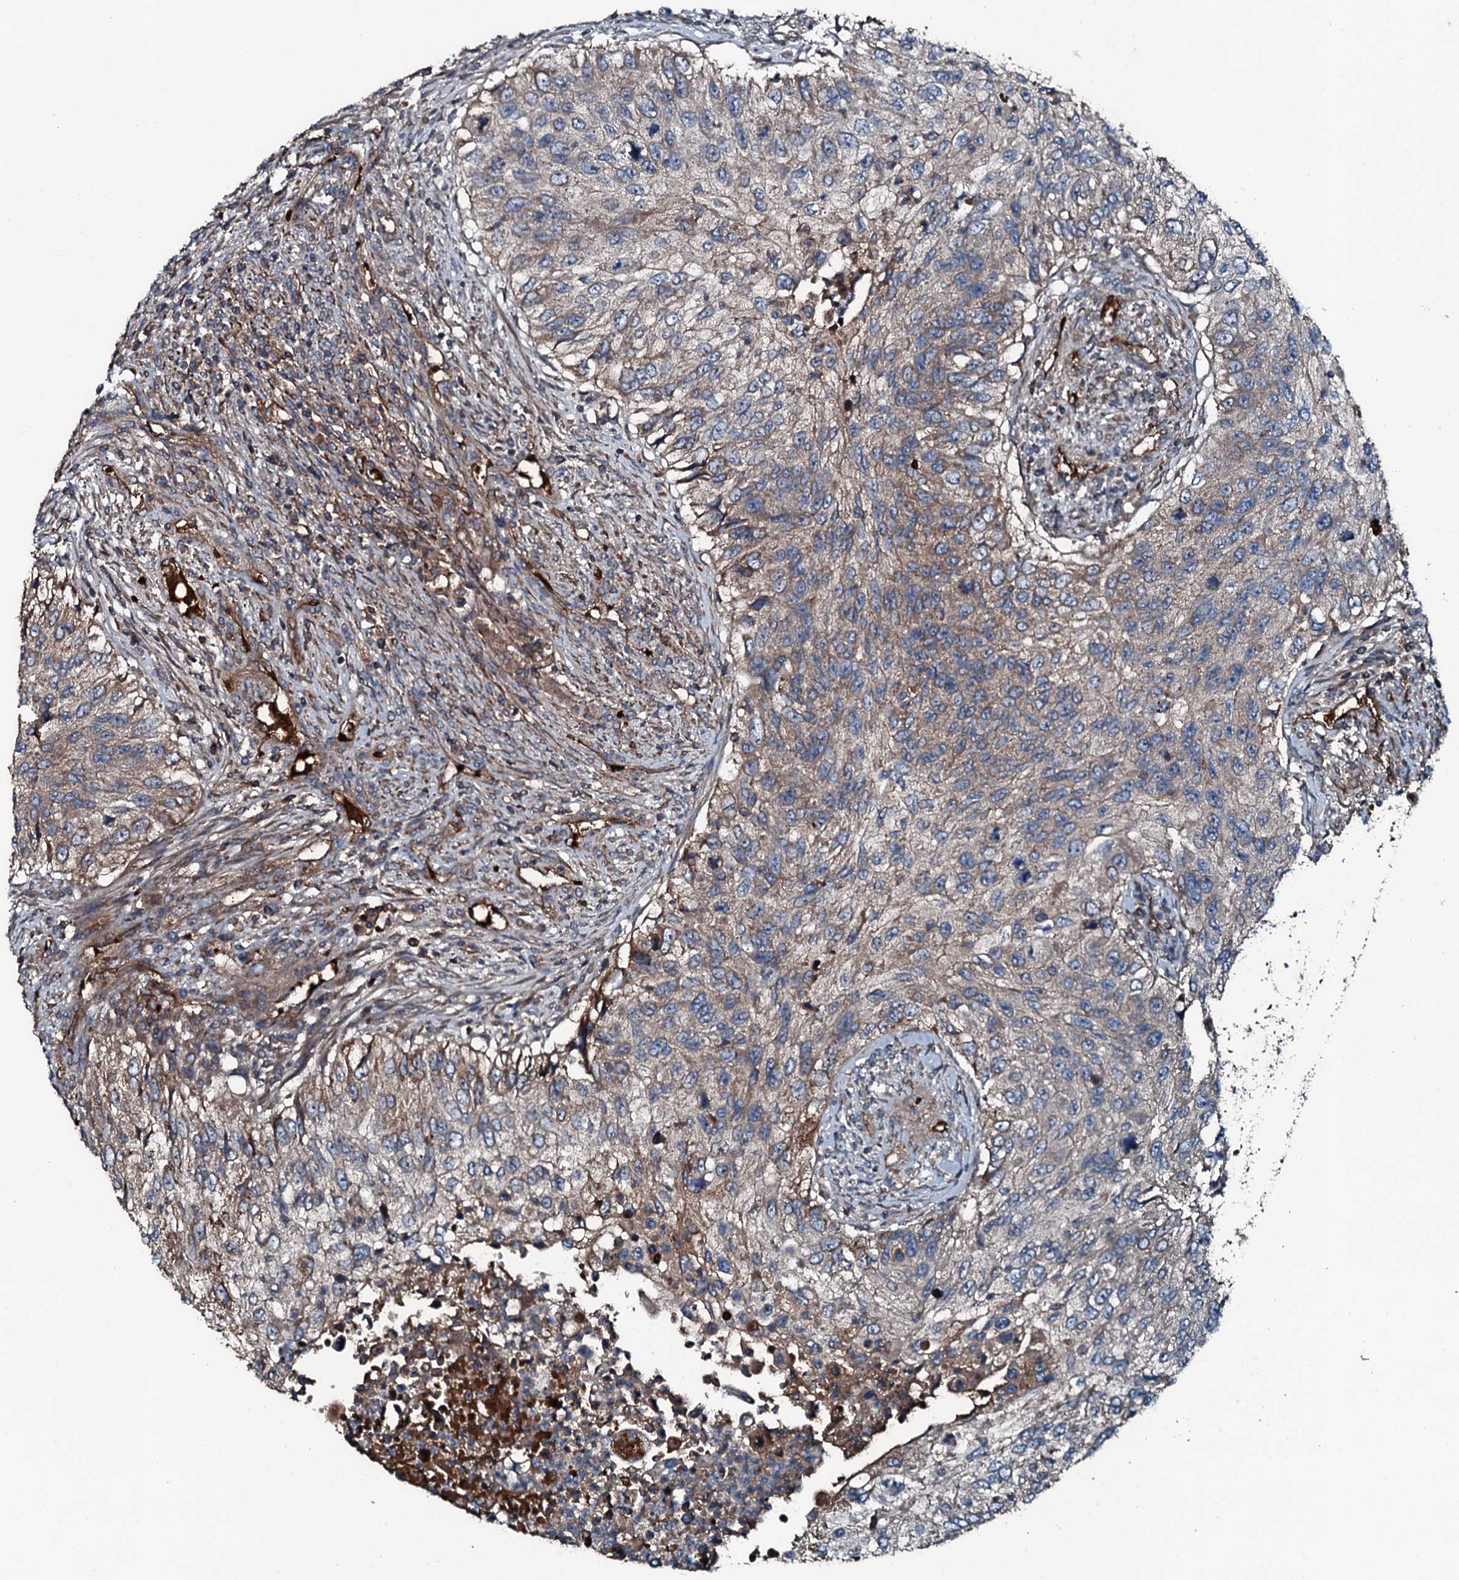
{"staining": {"intensity": "weak", "quantity": ">75%", "location": "cytoplasmic/membranous"}, "tissue": "urothelial cancer", "cell_type": "Tumor cells", "image_type": "cancer", "snomed": [{"axis": "morphology", "description": "Urothelial carcinoma, High grade"}, {"axis": "topography", "description": "Urinary bladder"}], "caption": "Human high-grade urothelial carcinoma stained with a brown dye displays weak cytoplasmic/membranous positive expression in approximately >75% of tumor cells.", "gene": "TRIM7", "patient": {"sex": "female", "age": 60}}